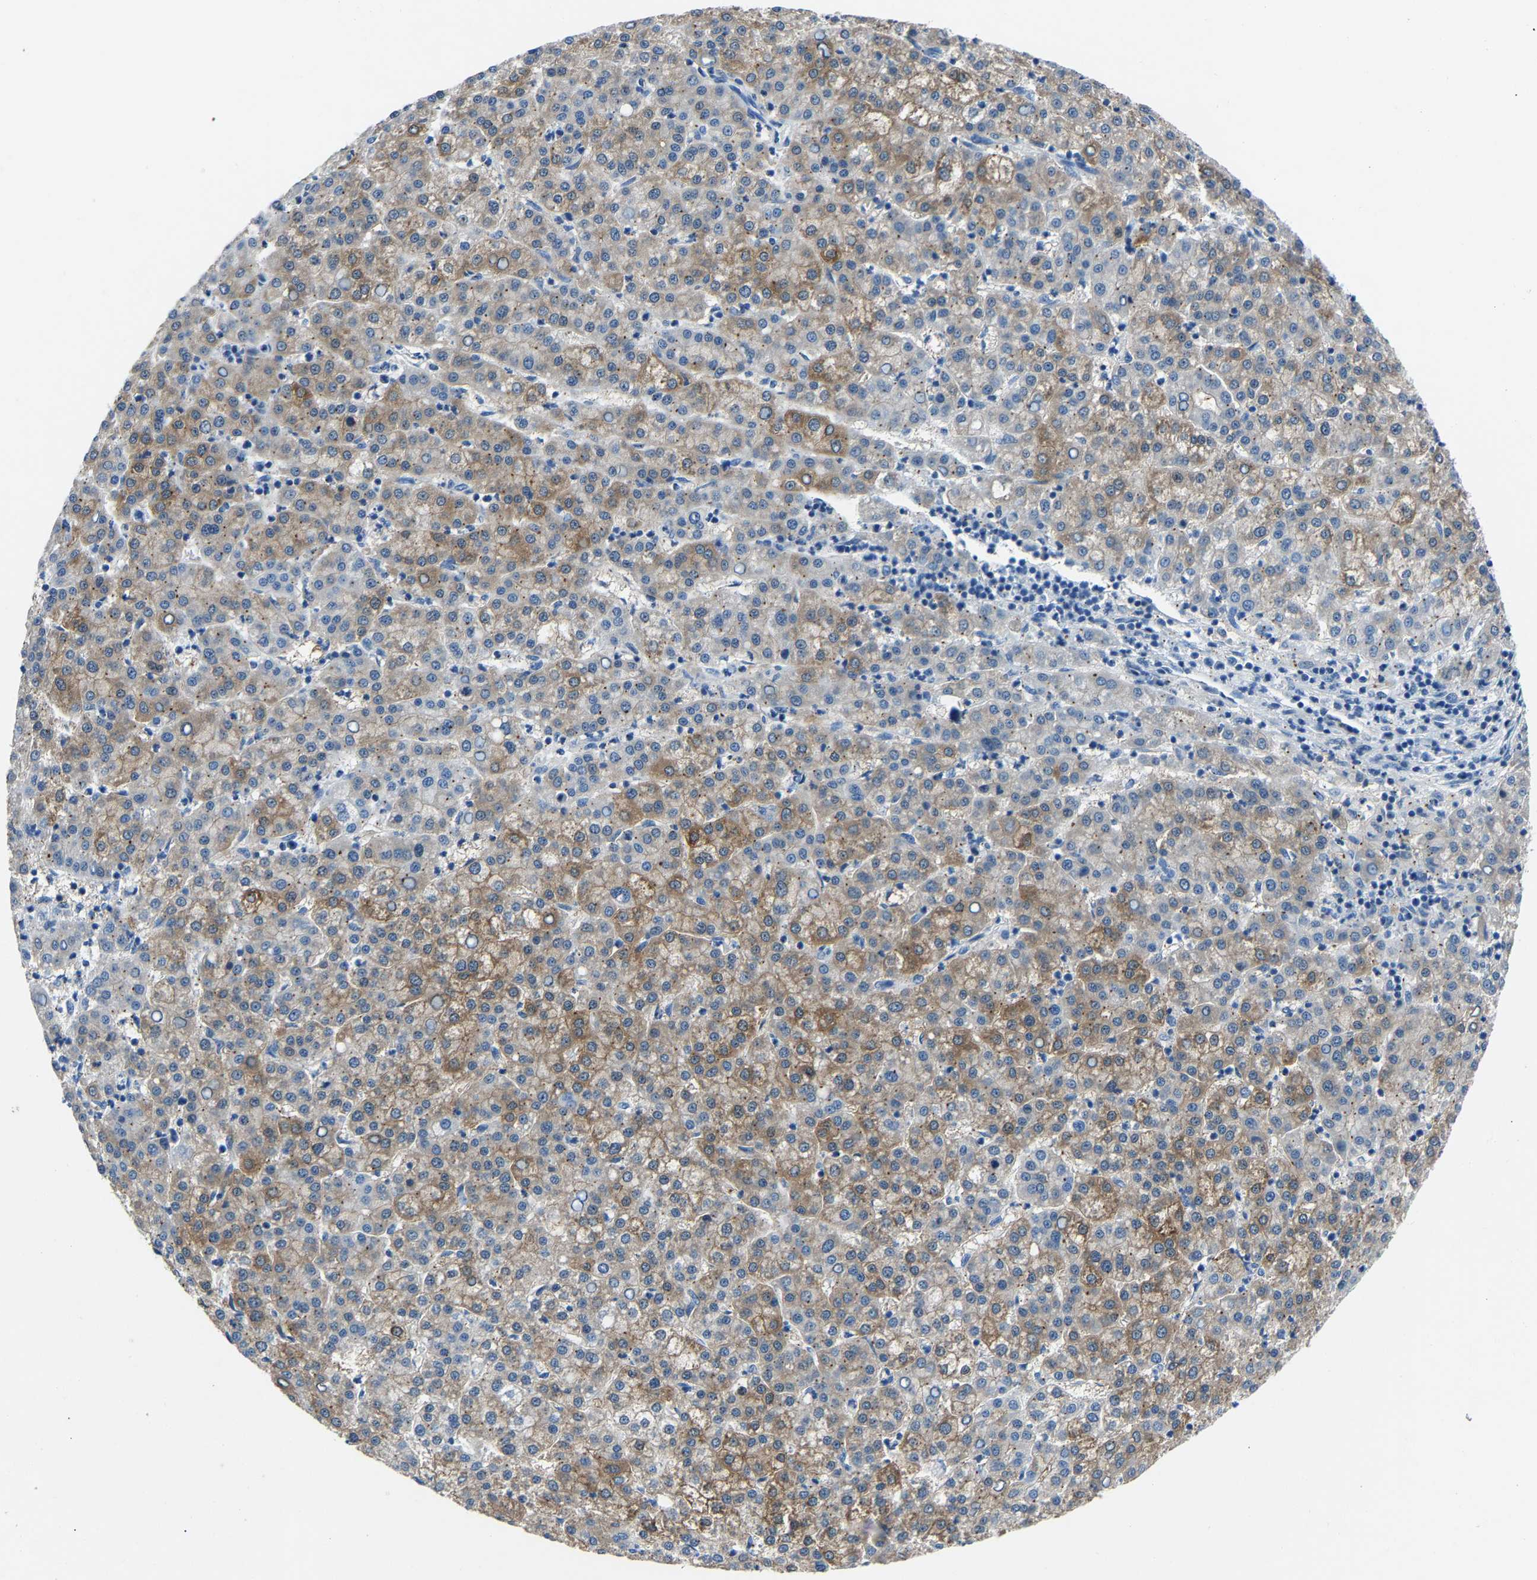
{"staining": {"intensity": "moderate", "quantity": ">75%", "location": "cytoplasmic/membranous"}, "tissue": "liver cancer", "cell_type": "Tumor cells", "image_type": "cancer", "snomed": [{"axis": "morphology", "description": "Carcinoma, Hepatocellular, NOS"}, {"axis": "topography", "description": "Liver"}], "caption": "Immunohistochemistry (IHC) (DAB (3,3'-diaminobenzidine)) staining of human liver cancer (hepatocellular carcinoma) exhibits moderate cytoplasmic/membranous protein expression in approximately >75% of tumor cells. The staining is performed using DAB (3,3'-diaminobenzidine) brown chromogen to label protein expression. The nuclei are counter-stained blue using hematoxylin.", "gene": "DNAAF5", "patient": {"sex": "female", "age": 58}}